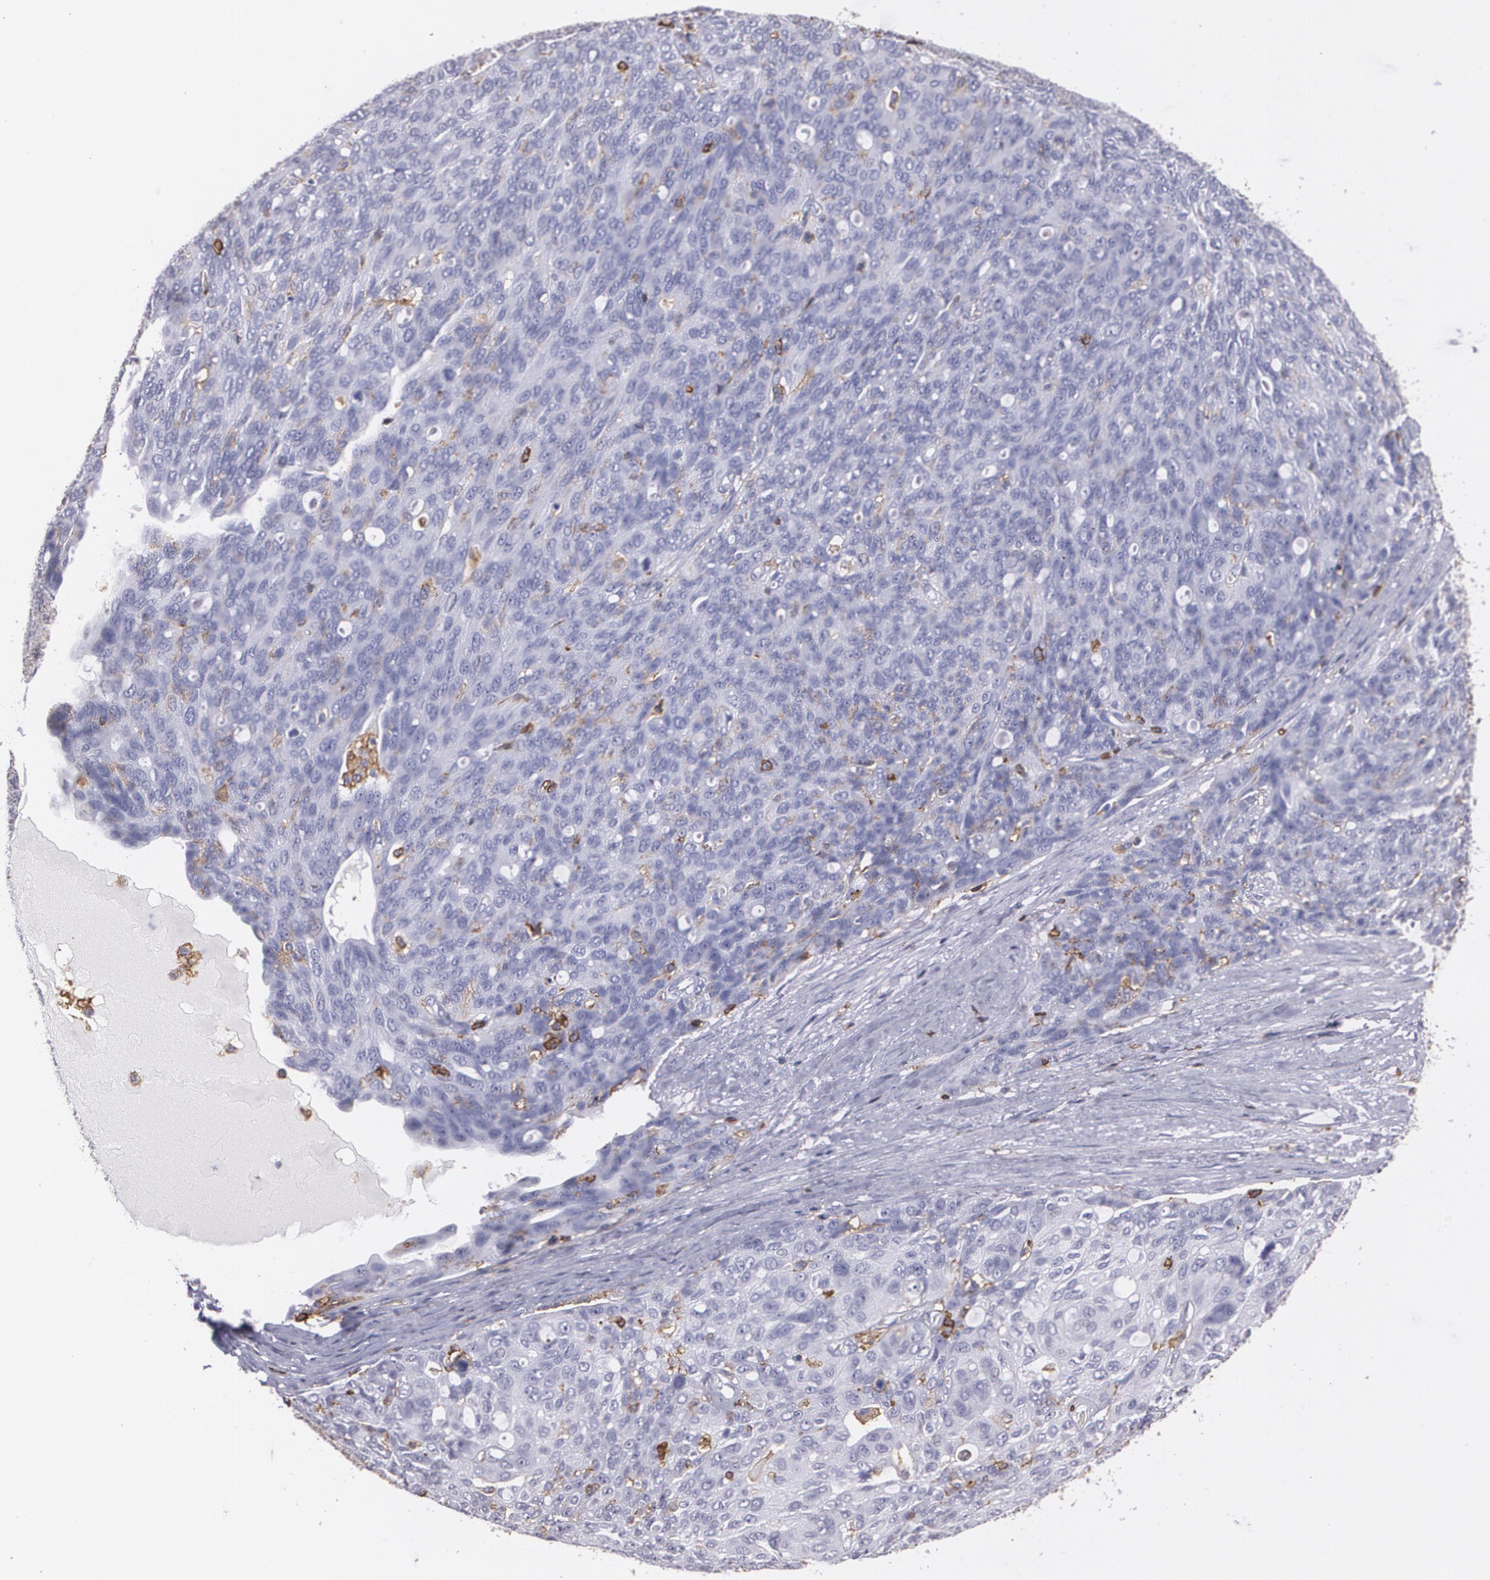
{"staining": {"intensity": "negative", "quantity": "none", "location": "none"}, "tissue": "ovarian cancer", "cell_type": "Tumor cells", "image_type": "cancer", "snomed": [{"axis": "morphology", "description": "Carcinoma, endometroid"}, {"axis": "topography", "description": "Ovary"}], "caption": "There is no significant positivity in tumor cells of ovarian cancer.", "gene": "PTPRC", "patient": {"sex": "female", "age": 60}}